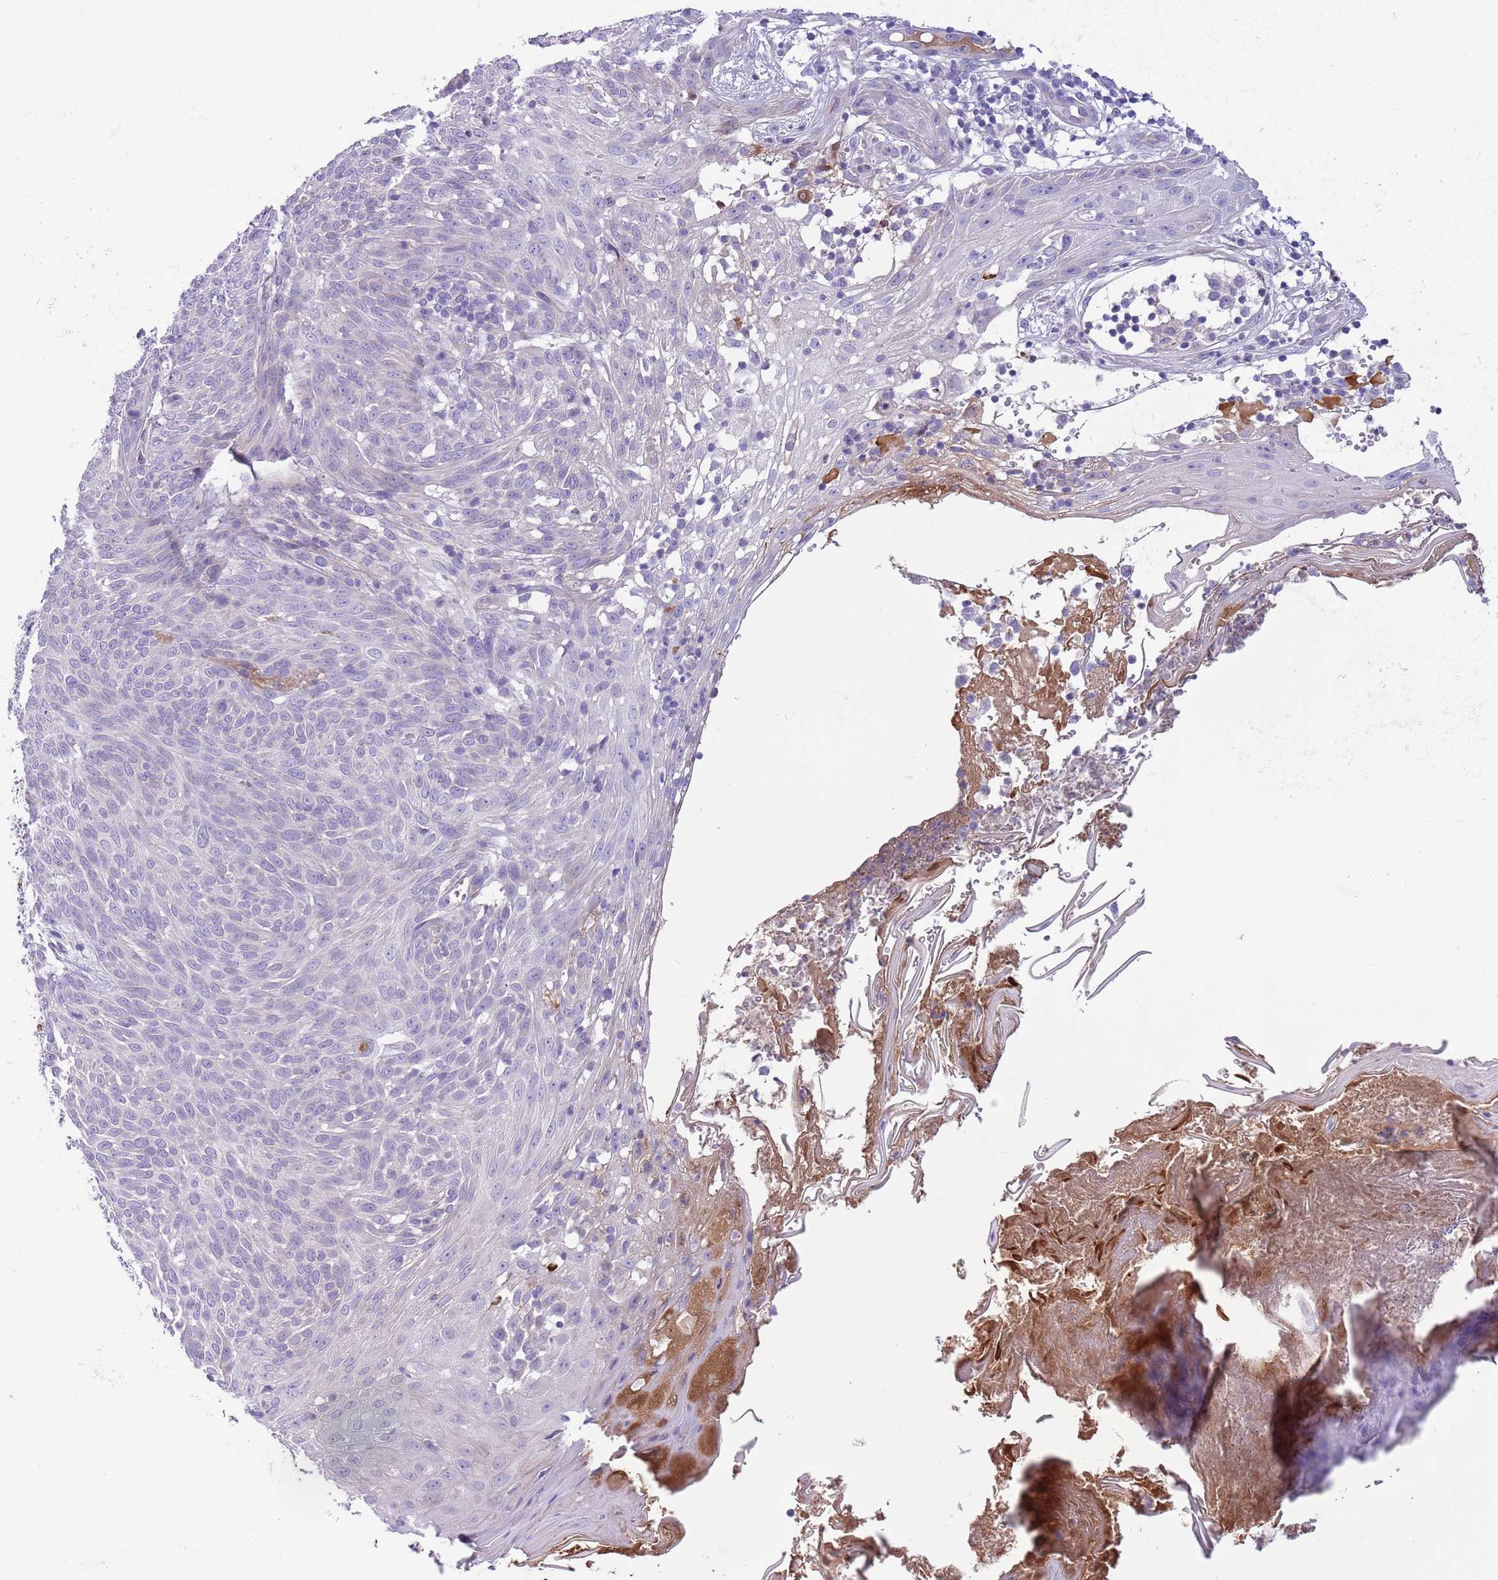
{"staining": {"intensity": "negative", "quantity": "none", "location": "none"}, "tissue": "skin cancer", "cell_type": "Tumor cells", "image_type": "cancer", "snomed": [{"axis": "morphology", "description": "Basal cell carcinoma"}, {"axis": "topography", "description": "Skin"}], "caption": "An immunohistochemistry histopathology image of skin cancer is shown. There is no staining in tumor cells of skin cancer.", "gene": "CFH", "patient": {"sex": "female", "age": 86}}